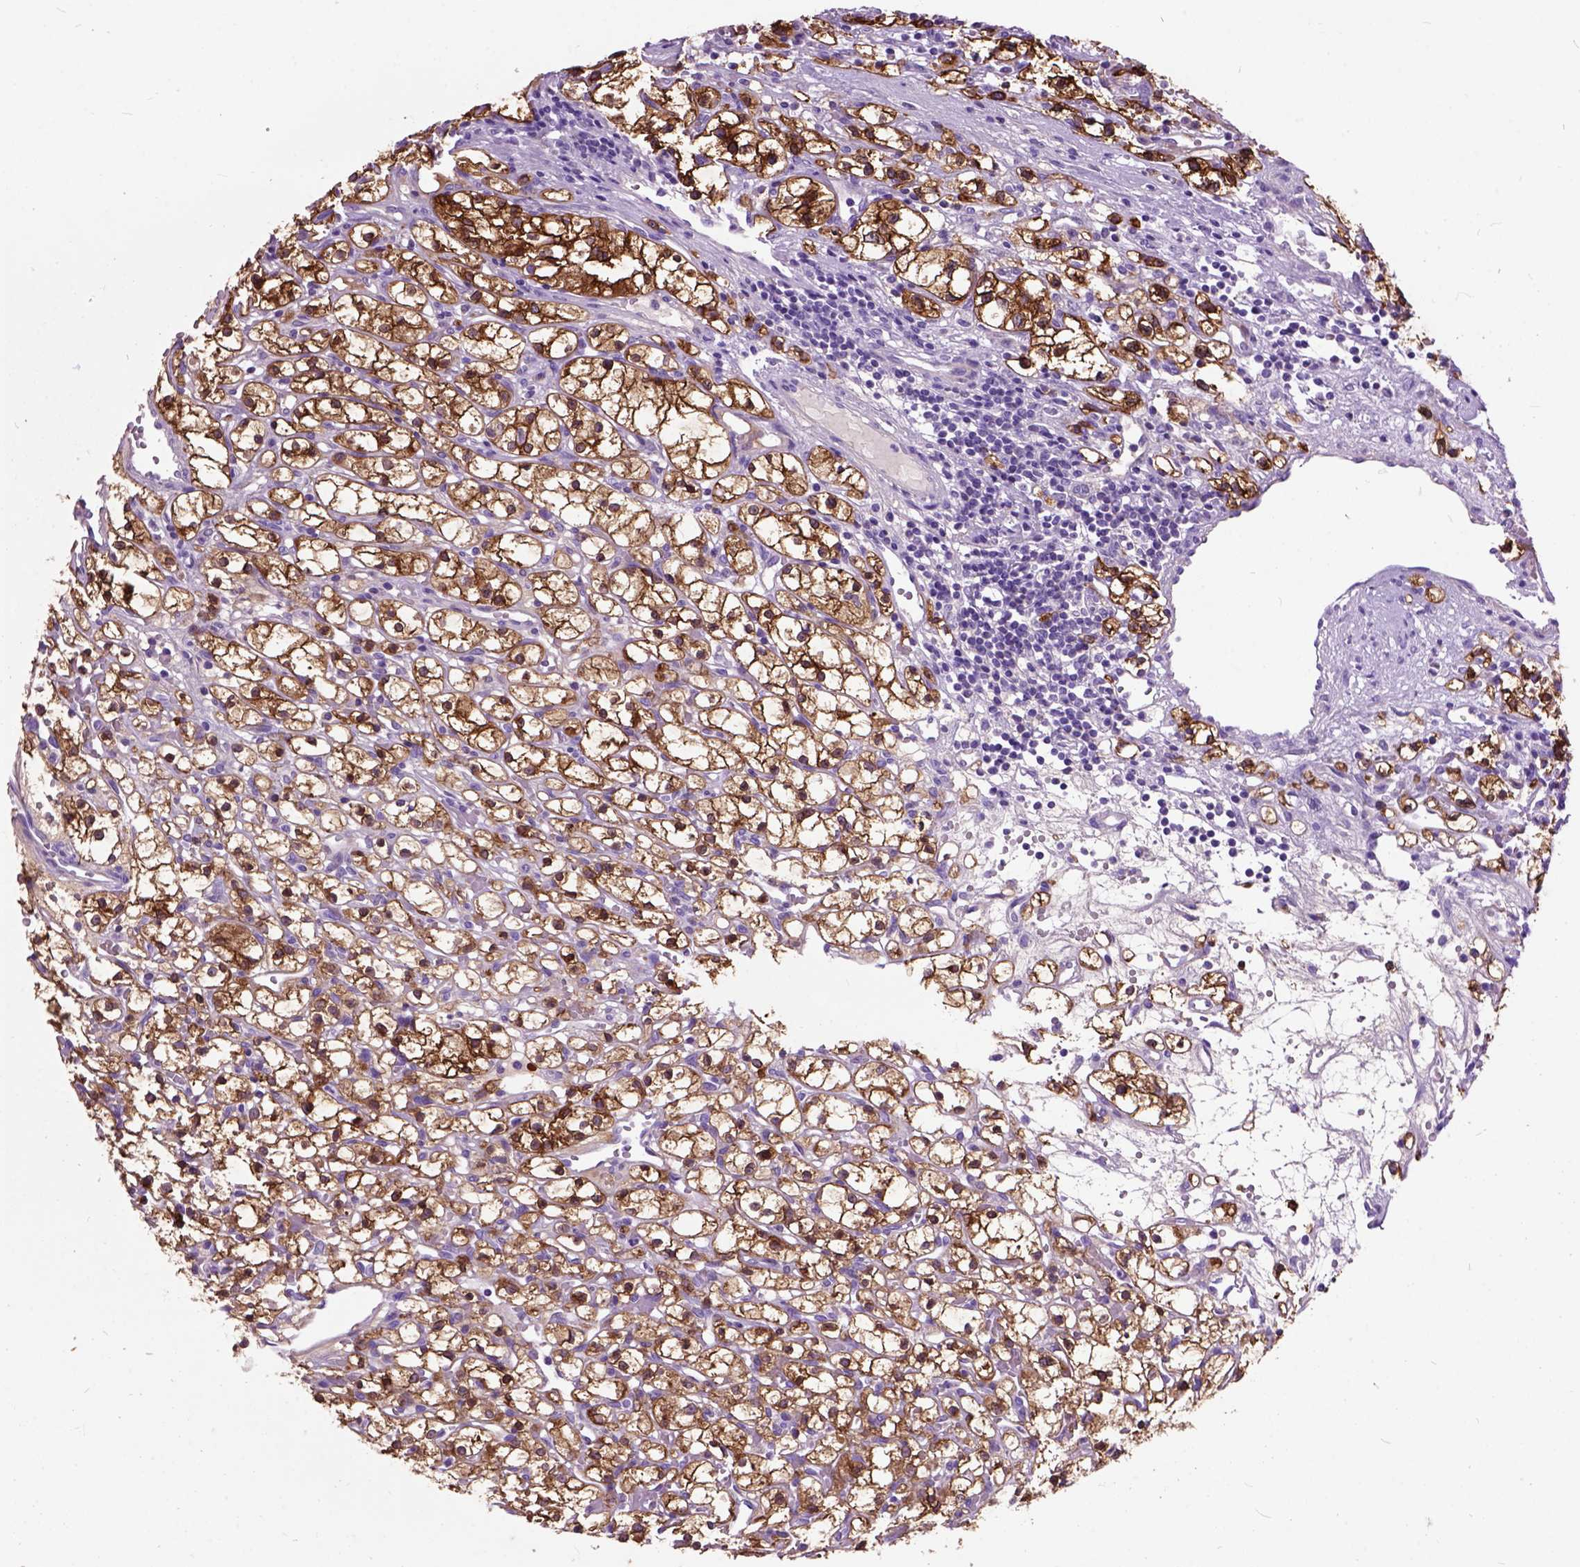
{"staining": {"intensity": "strong", "quantity": "25%-75%", "location": "cytoplasmic/membranous"}, "tissue": "renal cancer", "cell_type": "Tumor cells", "image_type": "cancer", "snomed": [{"axis": "morphology", "description": "Adenocarcinoma, NOS"}, {"axis": "topography", "description": "Kidney"}], "caption": "The image reveals a brown stain indicating the presence of a protein in the cytoplasmic/membranous of tumor cells in adenocarcinoma (renal).", "gene": "MAPT", "patient": {"sex": "female", "age": 59}}